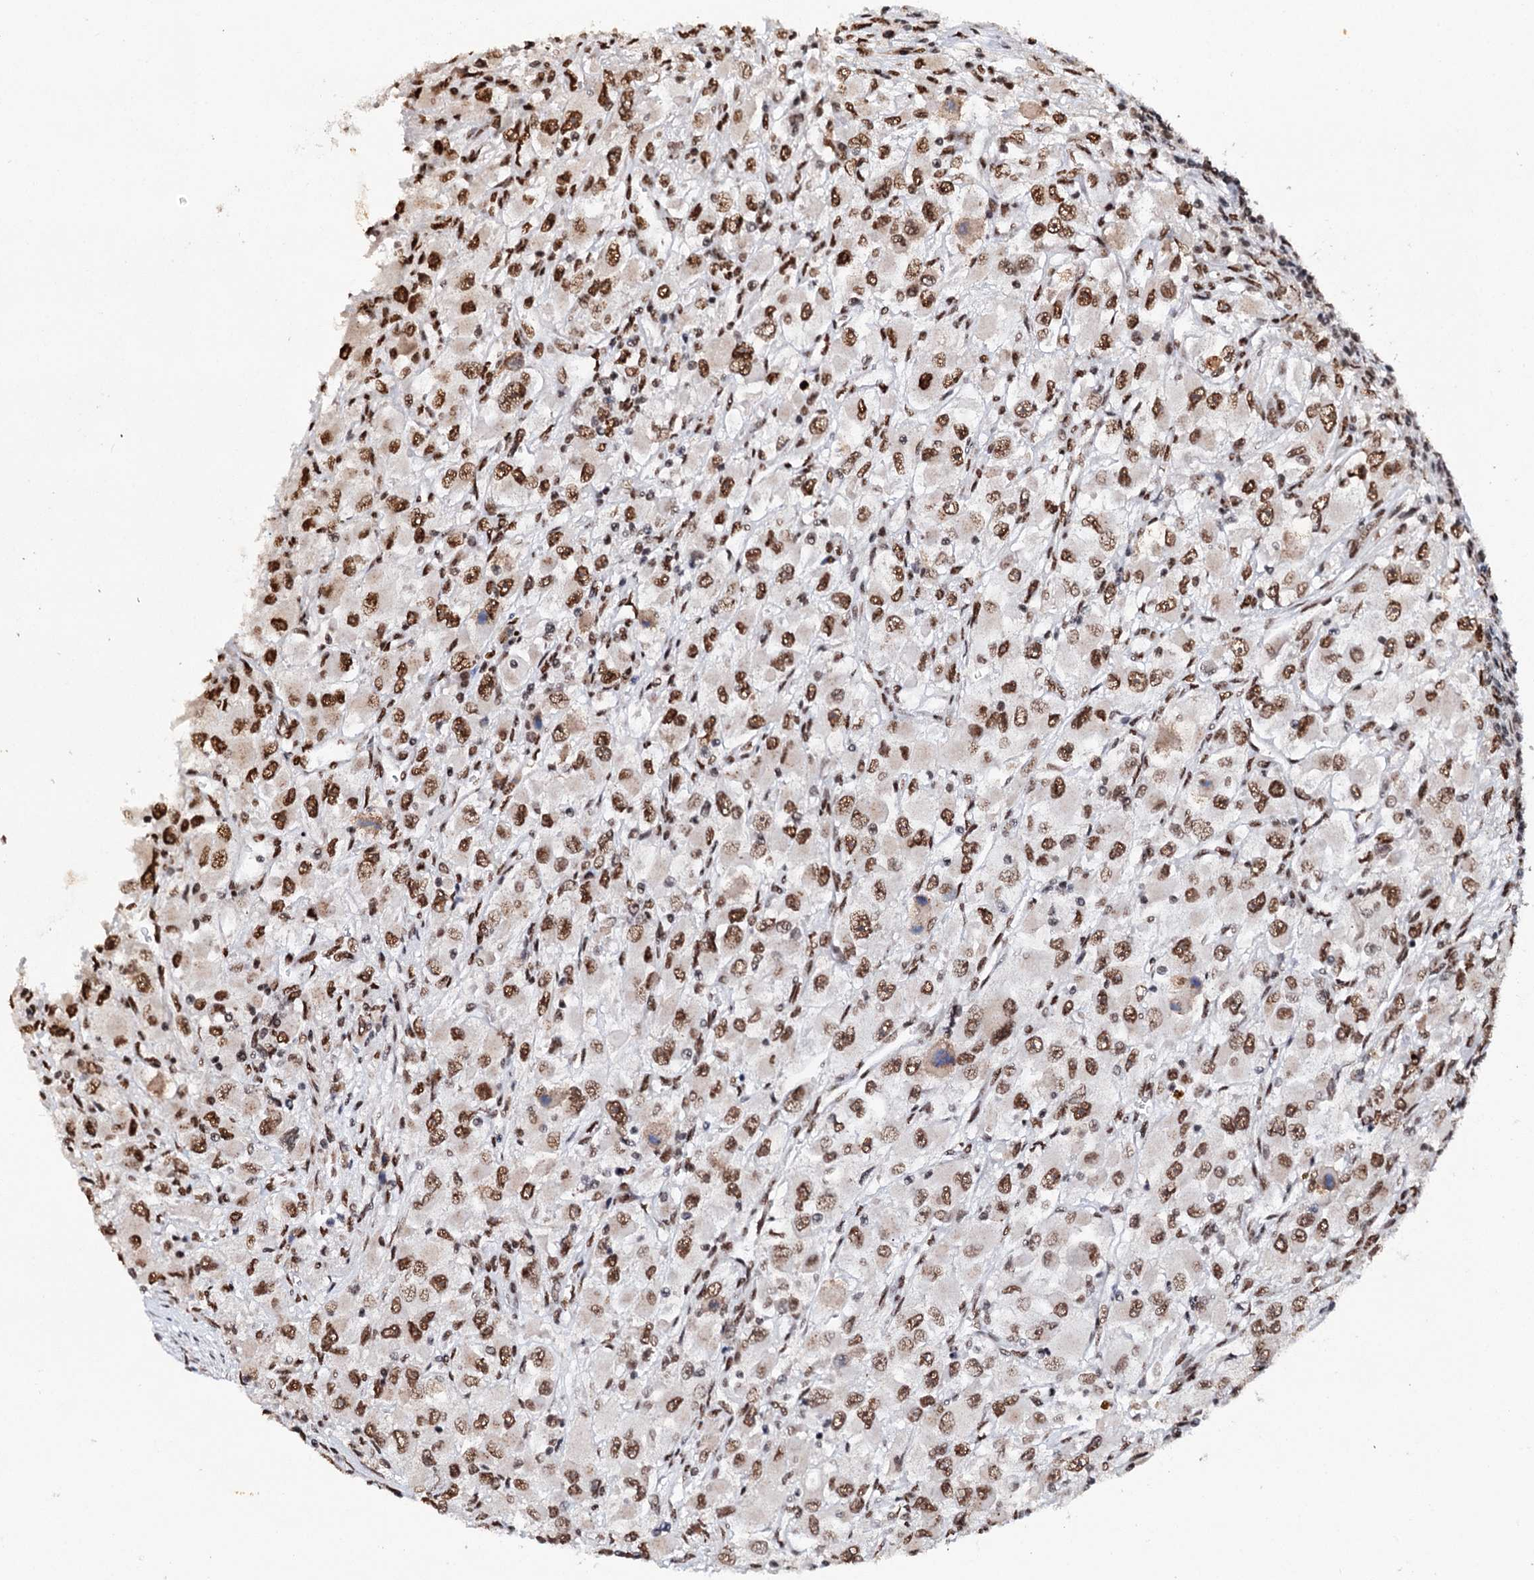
{"staining": {"intensity": "moderate", "quantity": ">75%", "location": "nuclear"}, "tissue": "renal cancer", "cell_type": "Tumor cells", "image_type": "cancer", "snomed": [{"axis": "morphology", "description": "Adenocarcinoma, NOS"}, {"axis": "topography", "description": "Kidney"}], "caption": "Renal cancer (adenocarcinoma) was stained to show a protein in brown. There is medium levels of moderate nuclear expression in approximately >75% of tumor cells. (DAB = brown stain, brightfield microscopy at high magnification).", "gene": "MATR3", "patient": {"sex": "female", "age": 52}}